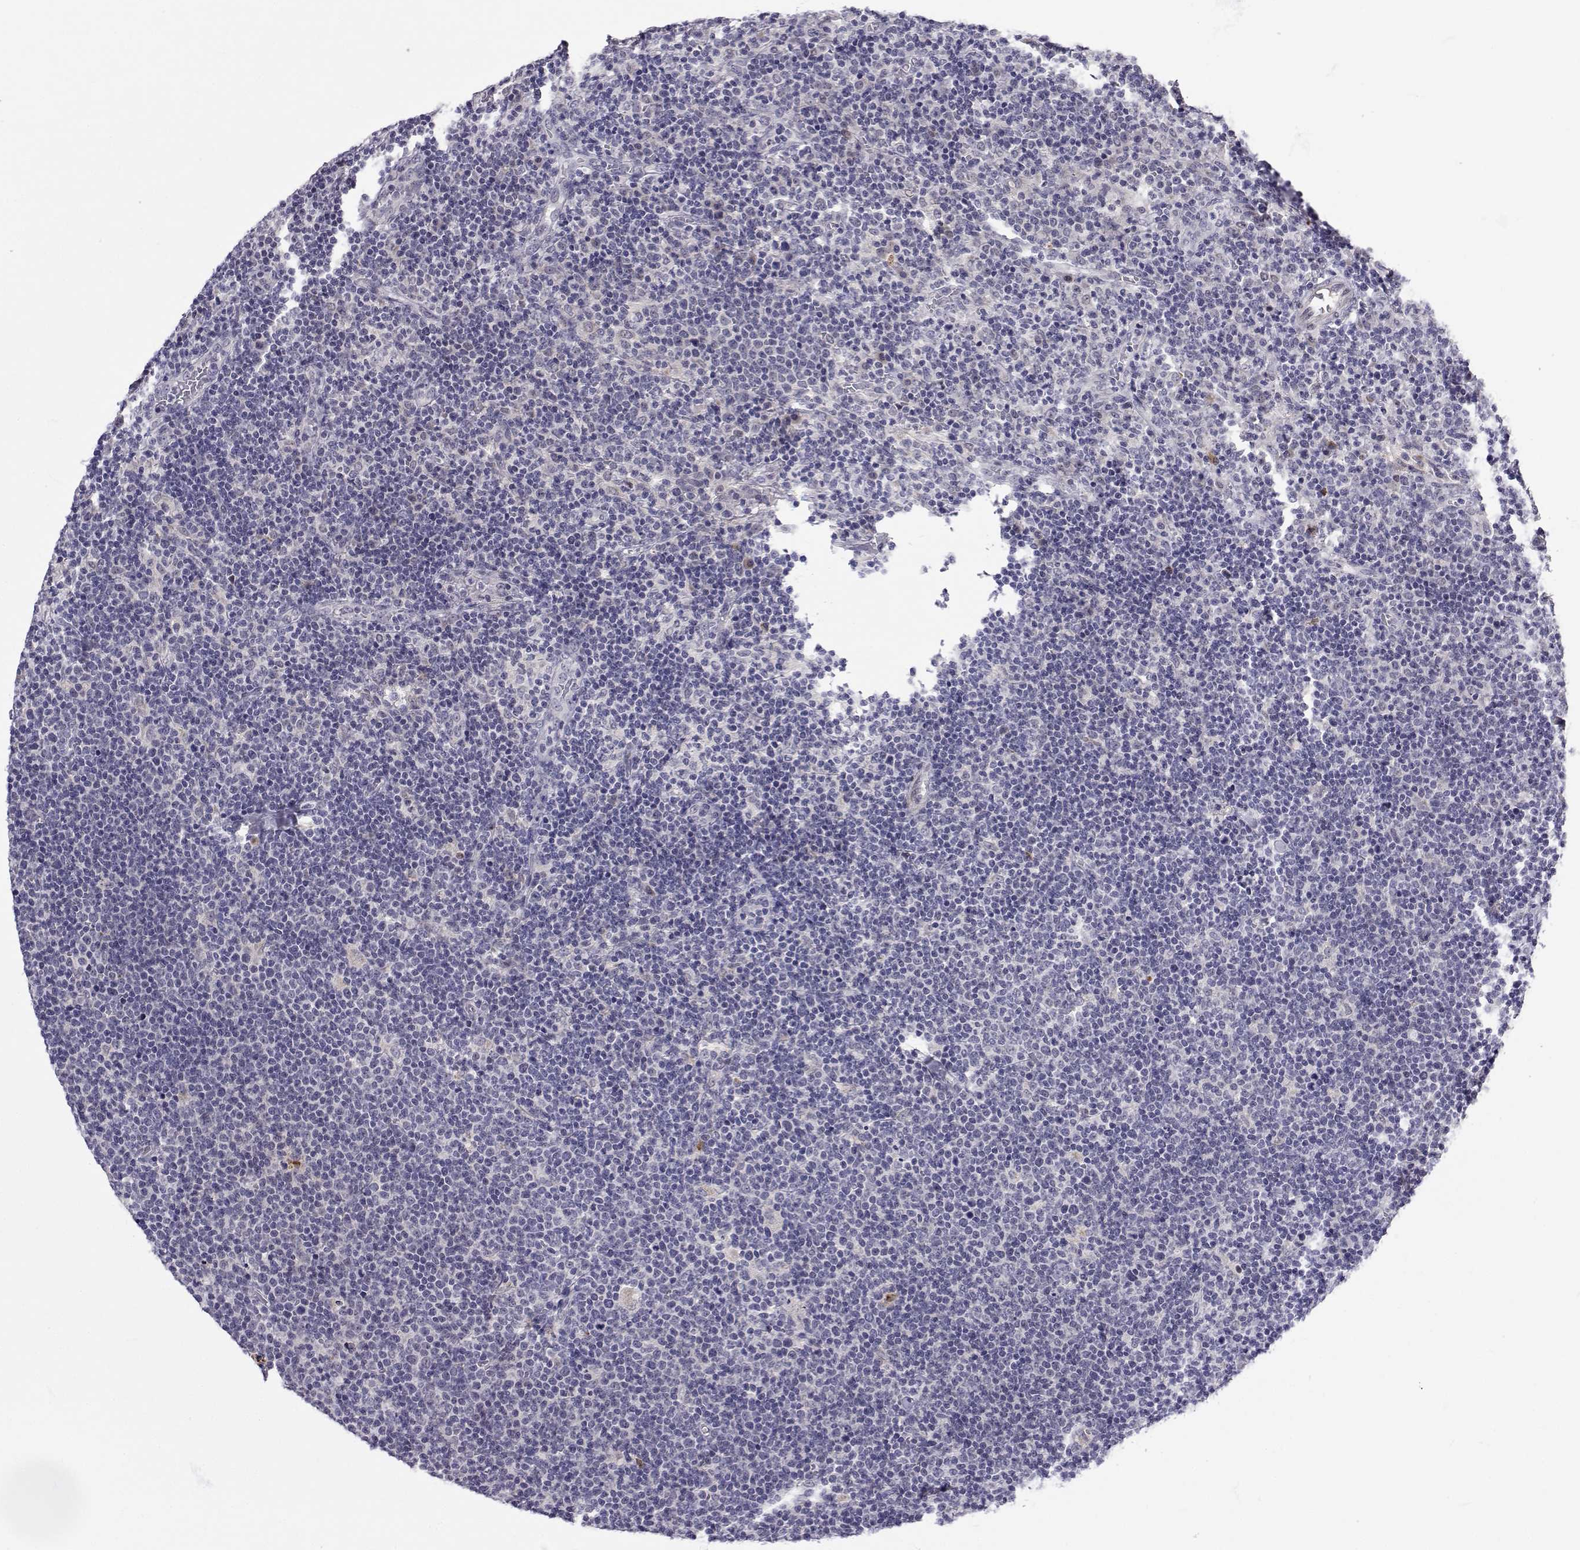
{"staining": {"intensity": "negative", "quantity": "none", "location": "none"}, "tissue": "lymphoma", "cell_type": "Tumor cells", "image_type": "cancer", "snomed": [{"axis": "morphology", "description": "Malignant lymphoma, non-Hodgkin's type, High grade"}, {"axis": "topography", "description": "Lymph node"}], "caption": "IHC of human lymphoma shows no positivity in tumor cells.", "gene": "SLC6A3", "patient": {"sex": "male", "age": 61}}